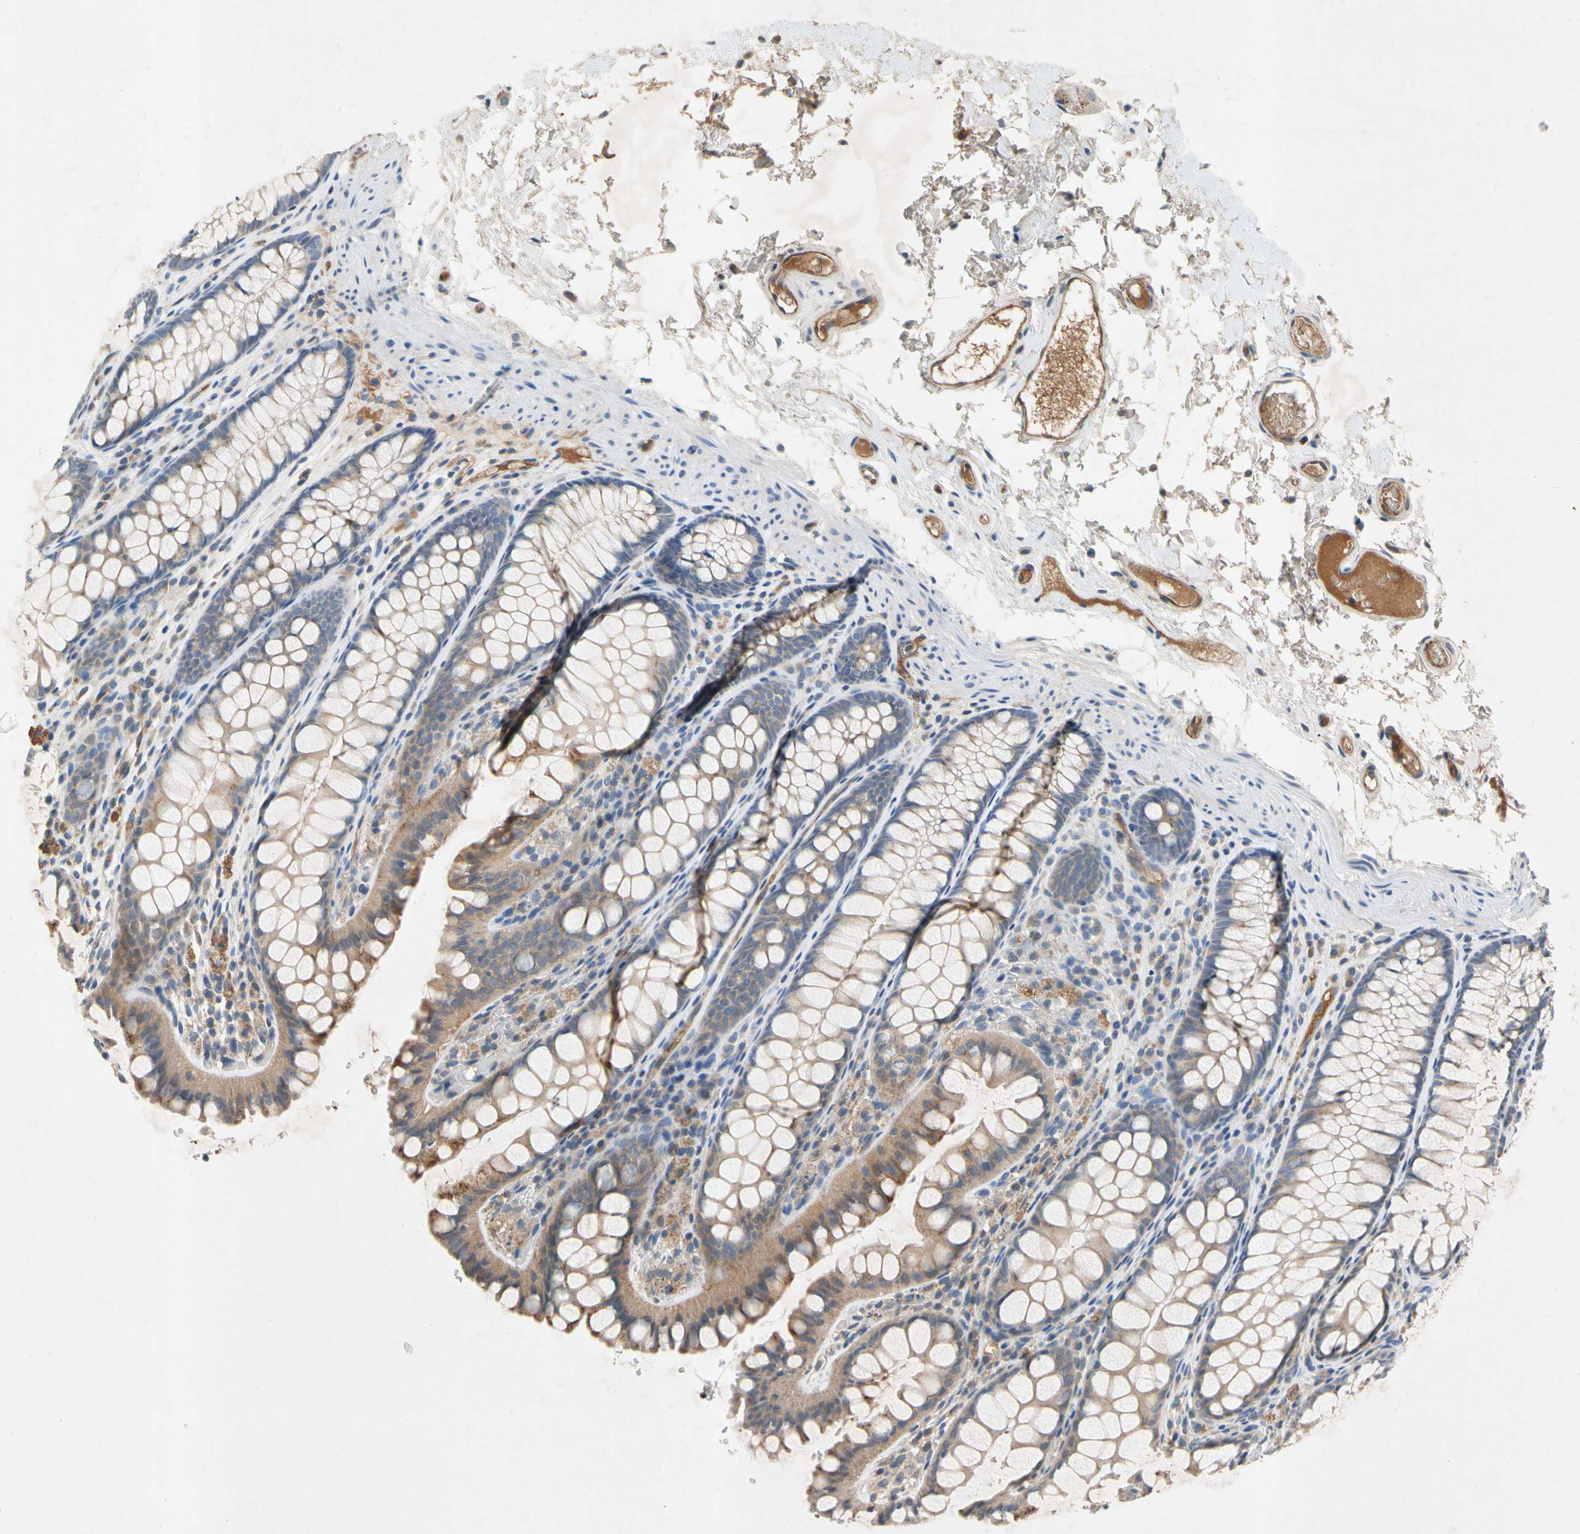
{"staining": {"intensity": "moderate", "quantity": ">75%", "location": "cytoplasmic/membranous"}, "tissue": "colon", "cell_type": "Endothelial cells", "image_type": "normal", "snomed": [{"axis": "morphology", "description": "Normal tissue, NOS"}, {"axis": "topography", "description": "Colon"}], "caption": "Immunohistochemistry (IHC) (DAB (3,3'-diaminobenzidine)) staining of normal human colon reveals moderate cytoplasmic/membranous protein staining in about >75% of endothelial cells. Nuclei are stained in blue.", "gene": "NDFIP2", "patient": {"sex": "female", "age": 55}}